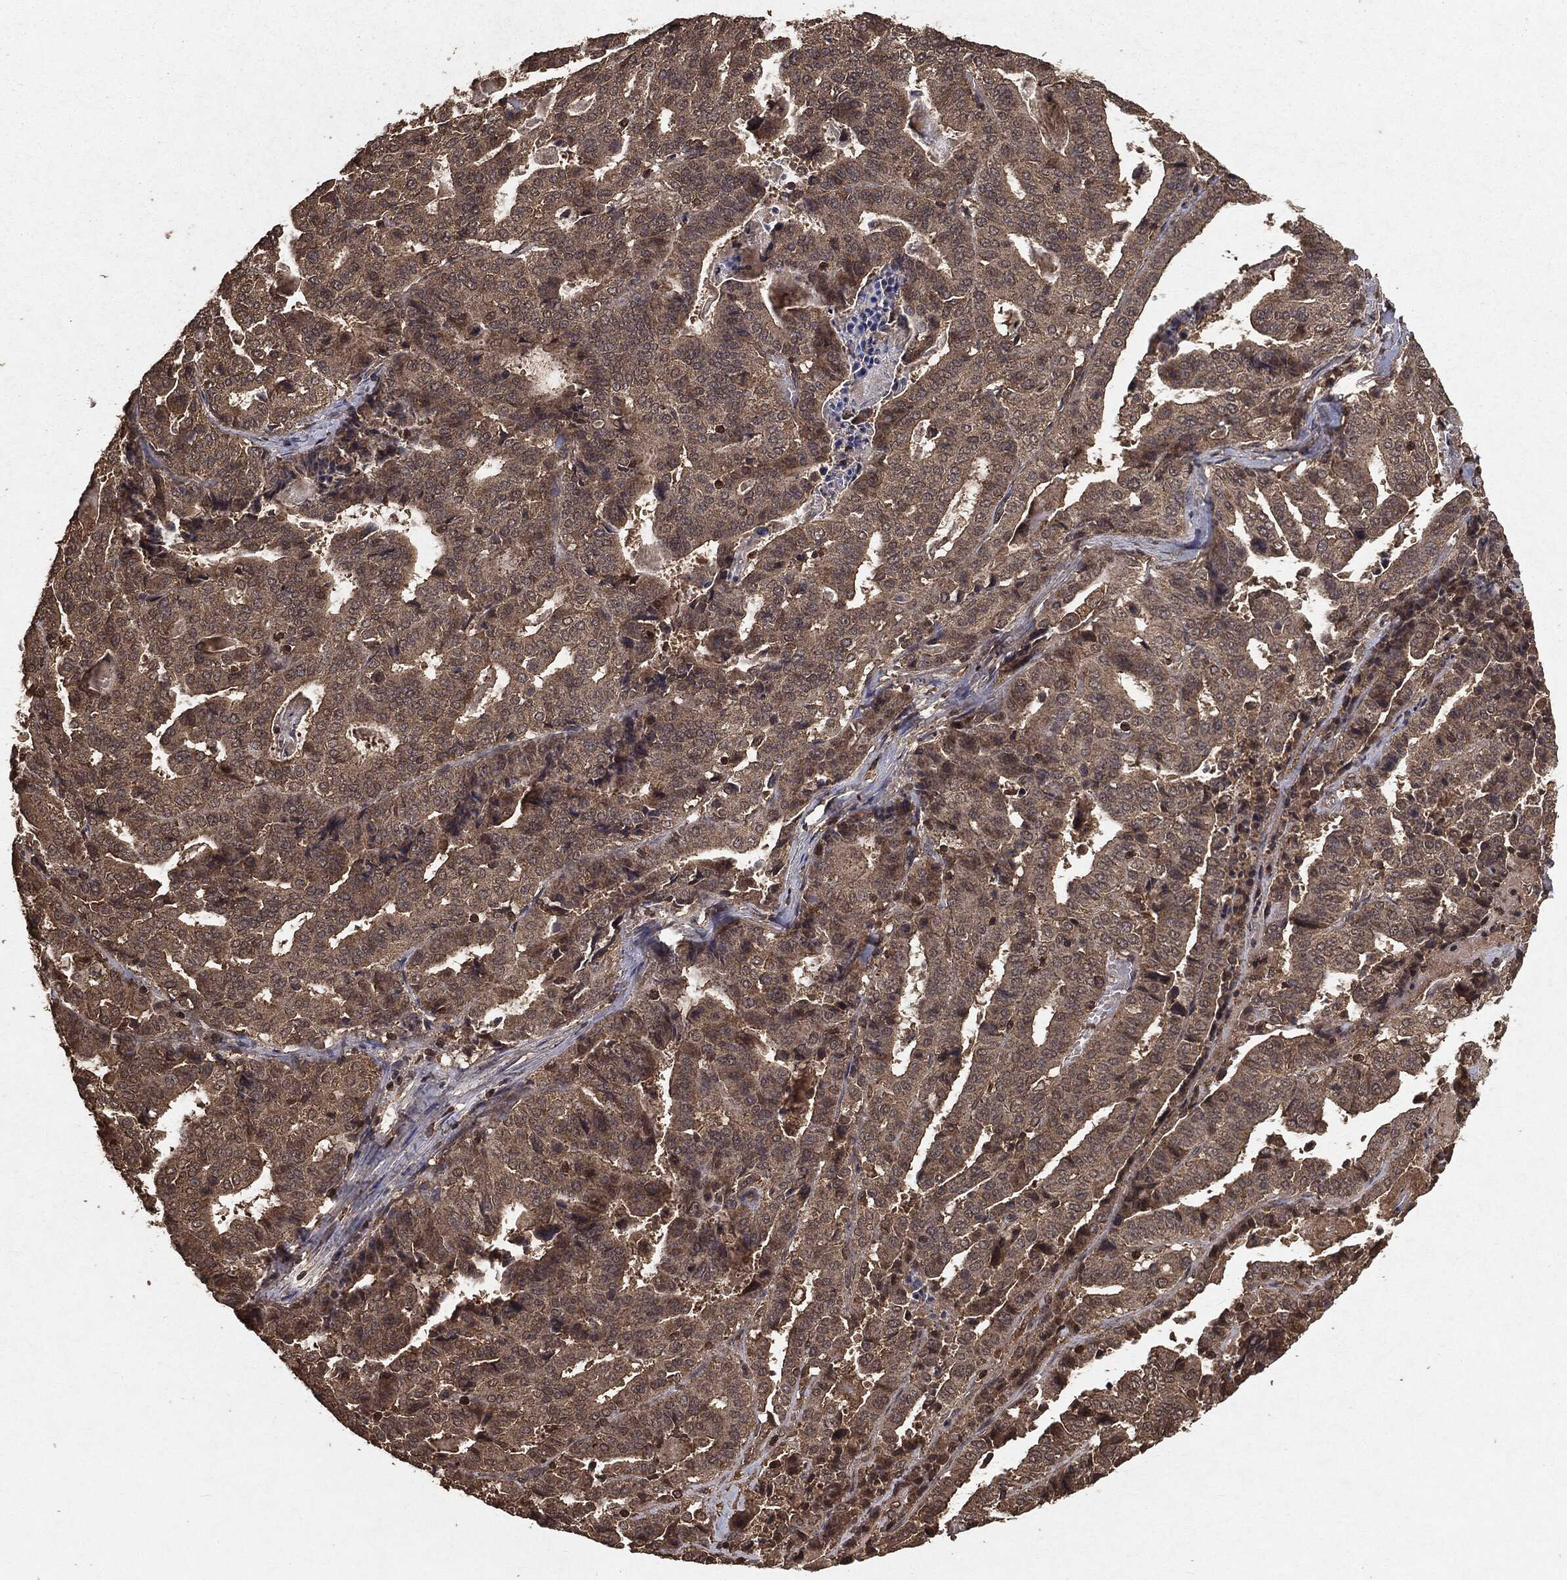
{"staining": {"intensity": "weak", "quantity": ">75%", "location": "cytoplasmic/membranous"}, "tissue": "stomach cancer", "cell_type": "Tumor cells", "image_type": "cancer", "snomed": [{"axis": "morphology", "description": "Adenocarcinoma, NOS"}, {"axis": "topography", "description": "Stomach"}], "caption": "DAB immunohistochemical staining of stomach adenocarcinoma demonstrates weak cytoplasmic/membranous protein staining in about >75% of tumor cells. (DAB (3,3'-diaminobenzidine) IHC with brightfield microscopy, high magnification).", "gene": "NME1", "patient": {"sex": "male", "age": 48}}